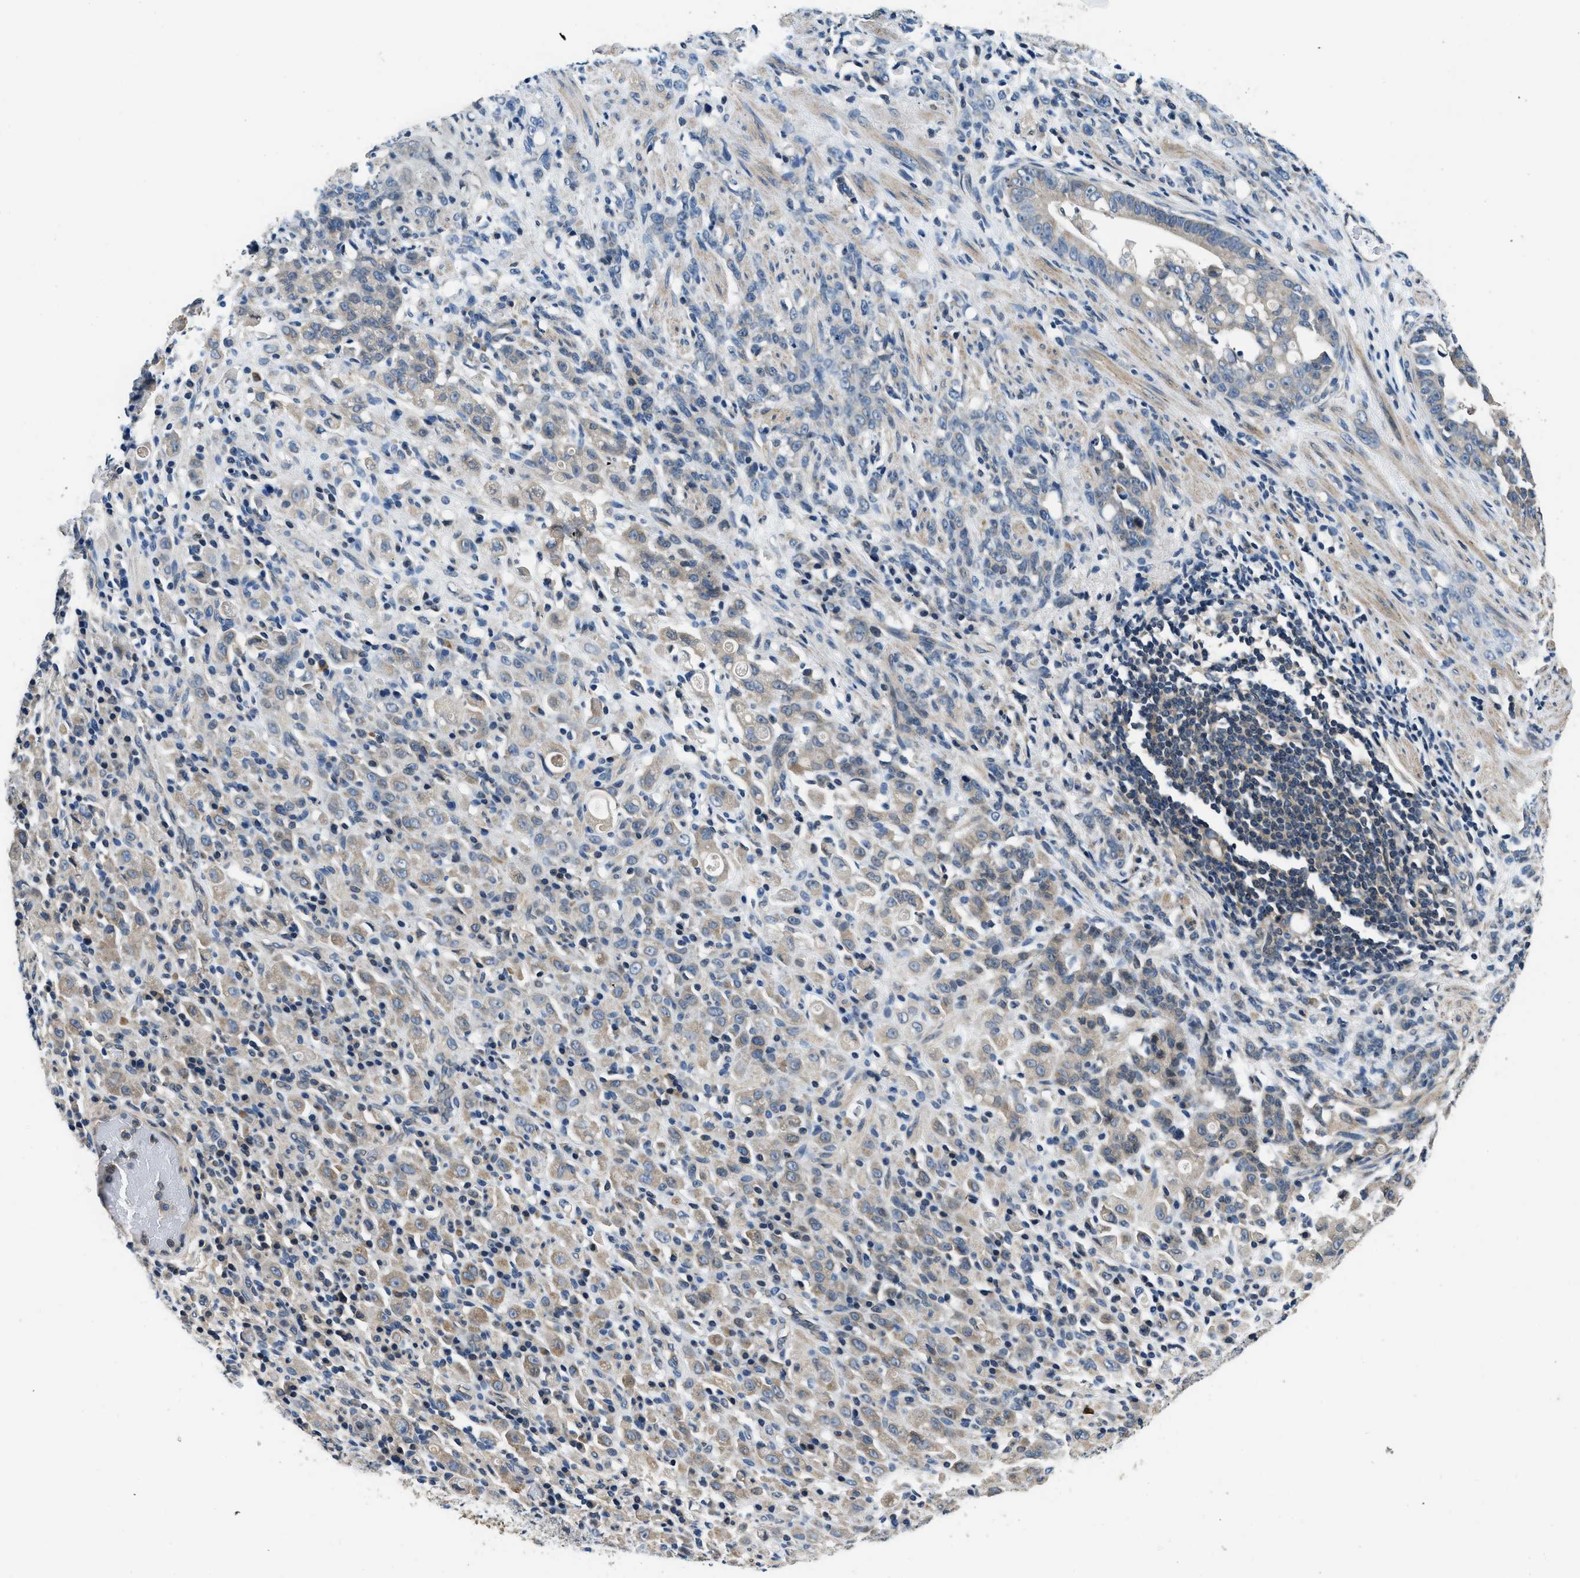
{"staining": {"intensity": "weak", "quantity": "25%-75%", "location": "cytoplasmic/membranous"}, "tissue": "stomach cancer", "cell_type": "Tumor cells", "image_type": "cancer", "snomed": [{"axis": "morphology", "description": "Adenocarcinoma, NOS"}, {"axis": "topography", "description": "Stomach, lower"}], "caption": "DAB immunohistochemical staining of stomach cancer (adenocarcinoma) displays weak cytoplasmic/membranous protein staining in approximately 25%-75% of tumor cells.", "gene": "SSH2", "patient": {"sex": "male", "age": 88}}